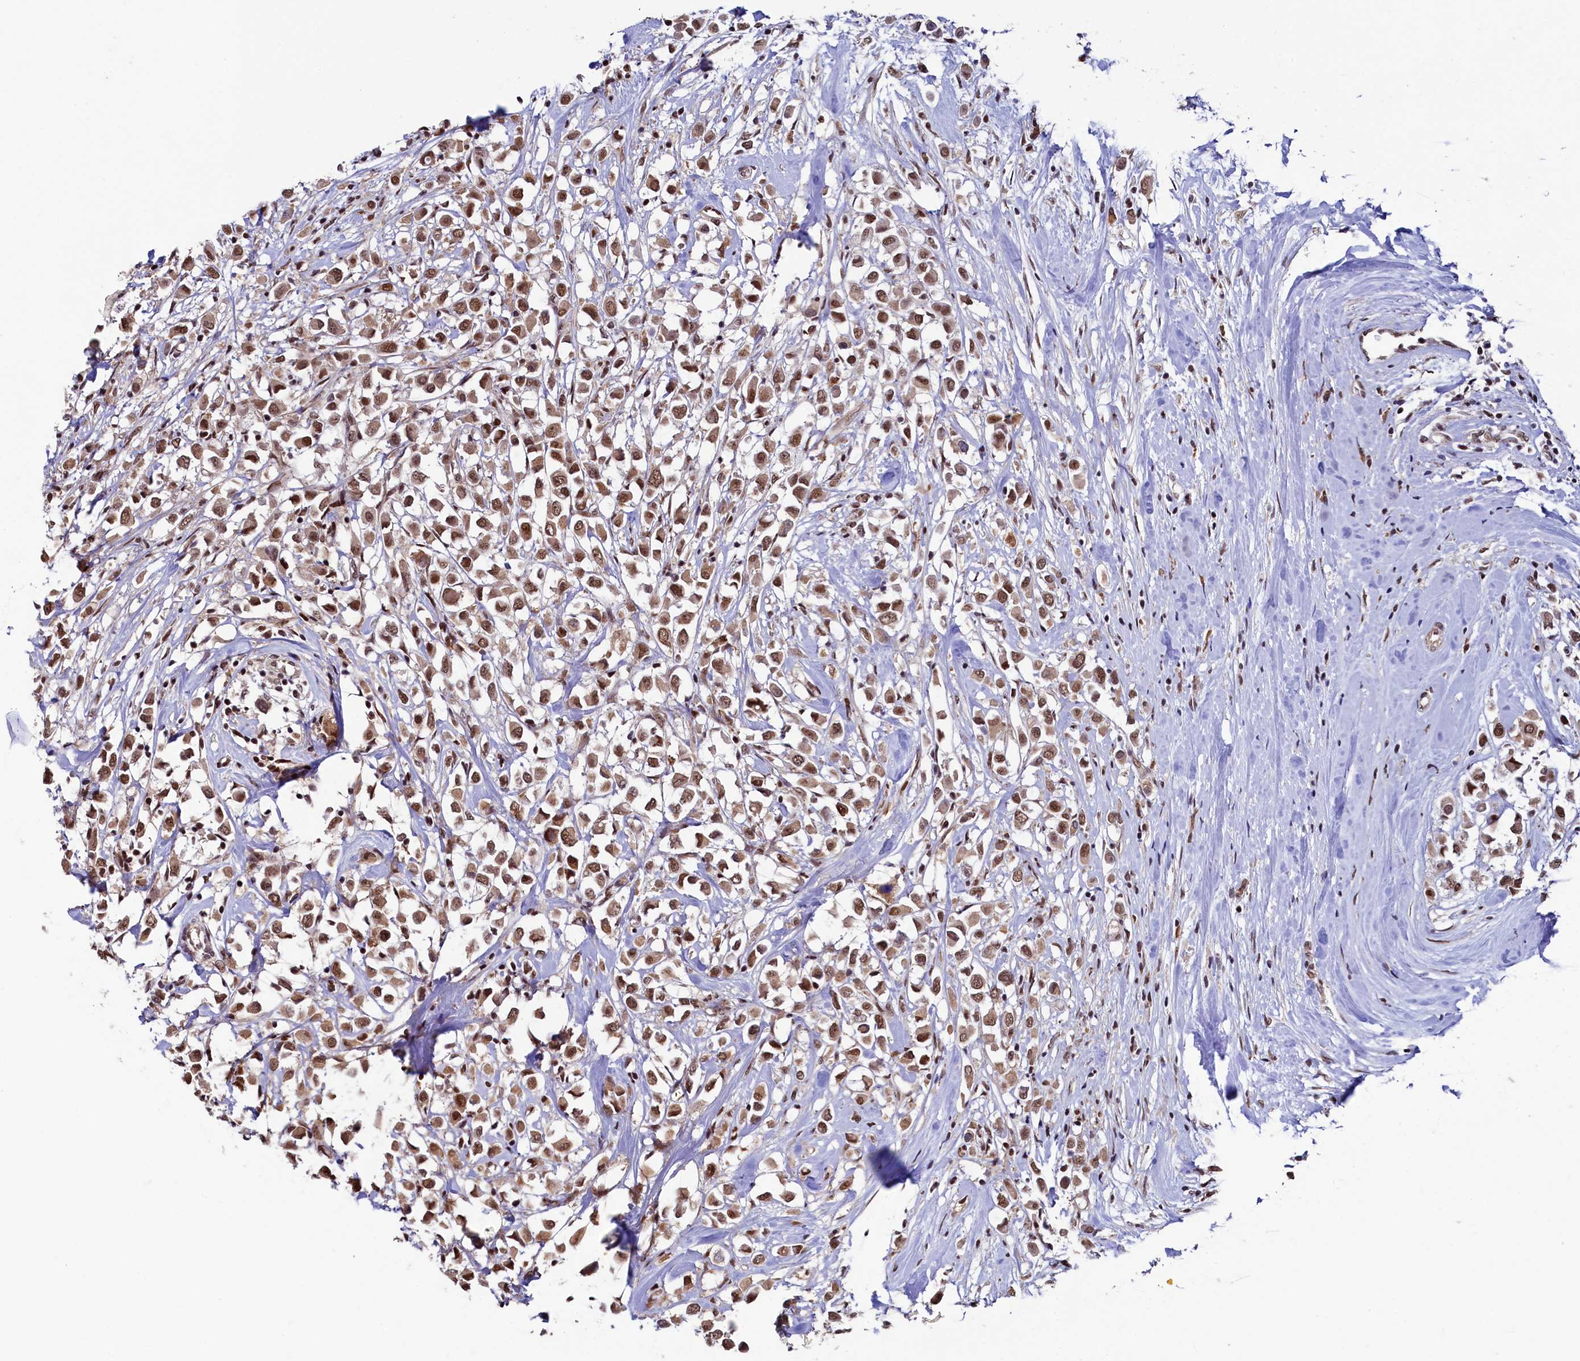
{"staining": {"intensity": "moderate", "quantity": ">75%", "location": "cytoplasmic/membranous,nuclear"}, "tissue": "breast cancer", "cell_type": "Tumor cells", "image_type": "cancer", "snomed": [{"axis": "morphology", "description": "Duct carcinoma"}, {"axis": "topography", "description": "Breast"}], "caption": "Breast cancer tissue shows moderate cytoplasmic/membranous and nuclear positivity in approximately >75% of tumor cells", "gene": "LEO1", "patient": {"sex": "female", "age": 87}}